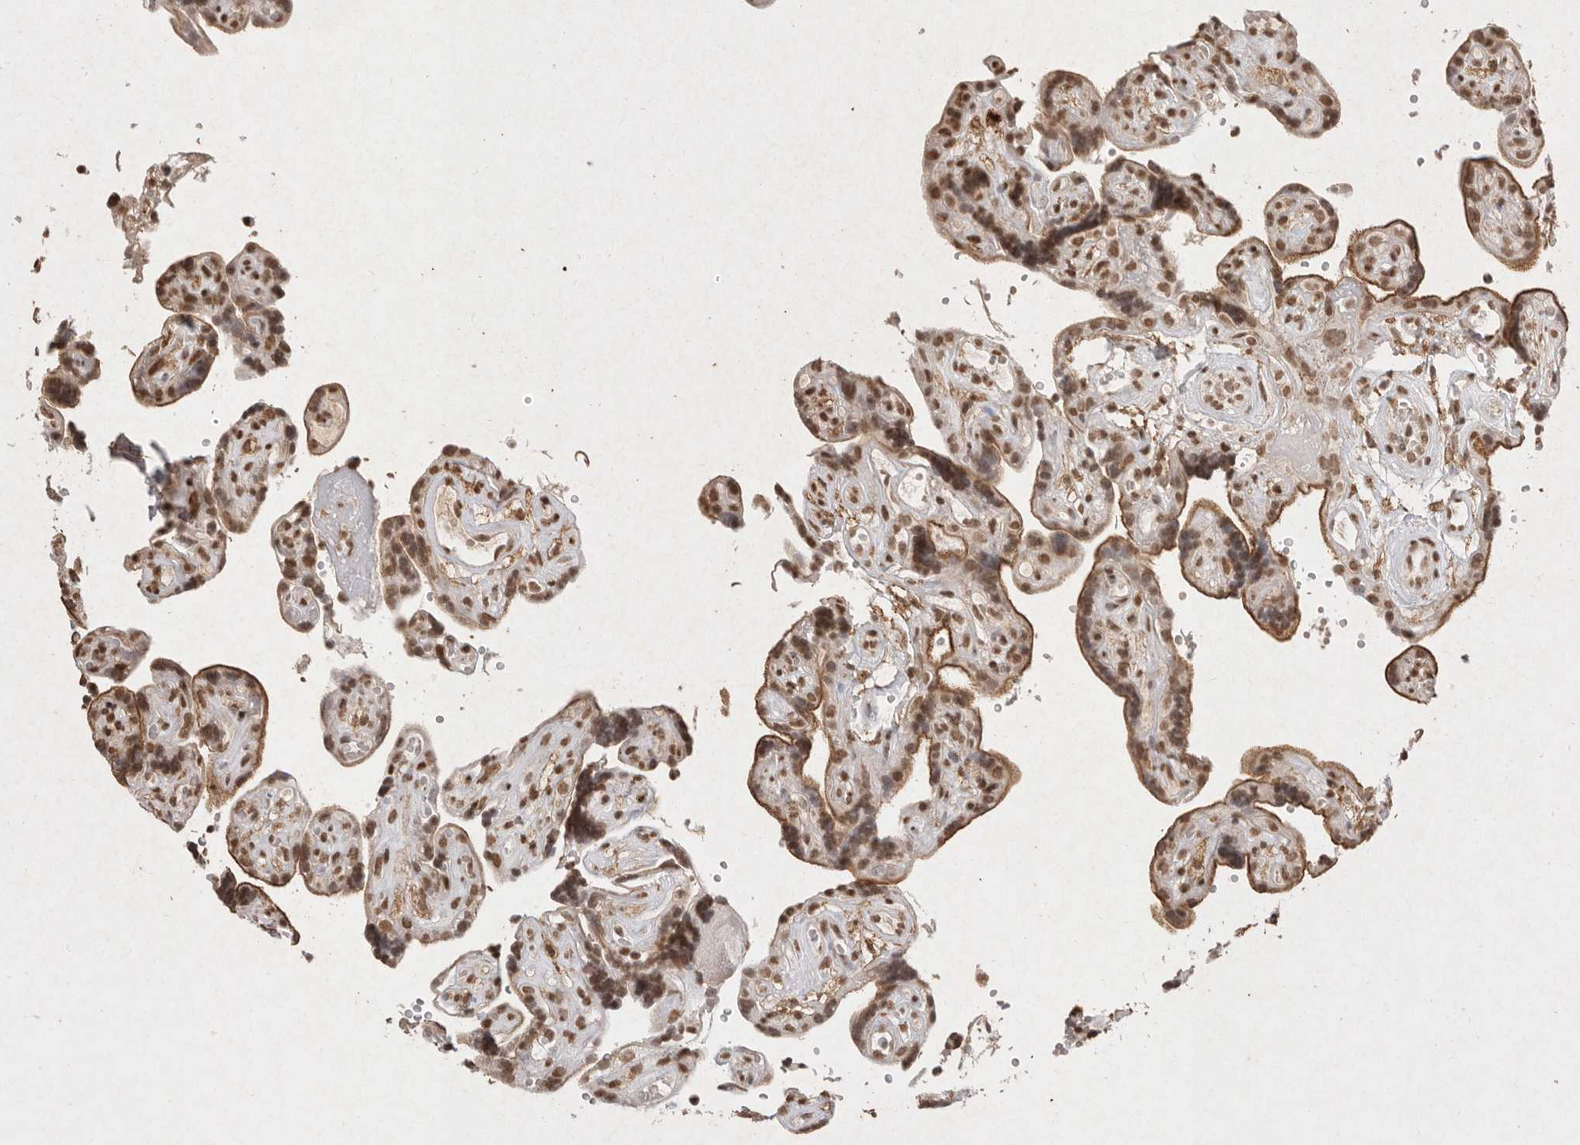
{"staining": {"intensity": "moderate", "quantity": ">75%", "location": "cytoplasmic/membranous,nuclear"}, "tissue": "placenta", "cell_type": "Decidual cells", "image_type": "normal", "snomed": [{"axis": "morphology", "description": "Normal tissue, NOS"}, {"axis": "topography", "description": "Placenta"}], "caption": "Immunohistochemical staining of benign human placenta exhibits medium levels of moderate cytoplasmic/membranous,nuclear expression in approximately >75% of decidual cells. The staining is performed using DAB brown chromogen to label protein expression. The nuclei are counter-stained blue using hematoxylin.", "gene": "NKX3", "patient": {"sex": "female", "age": 30}}